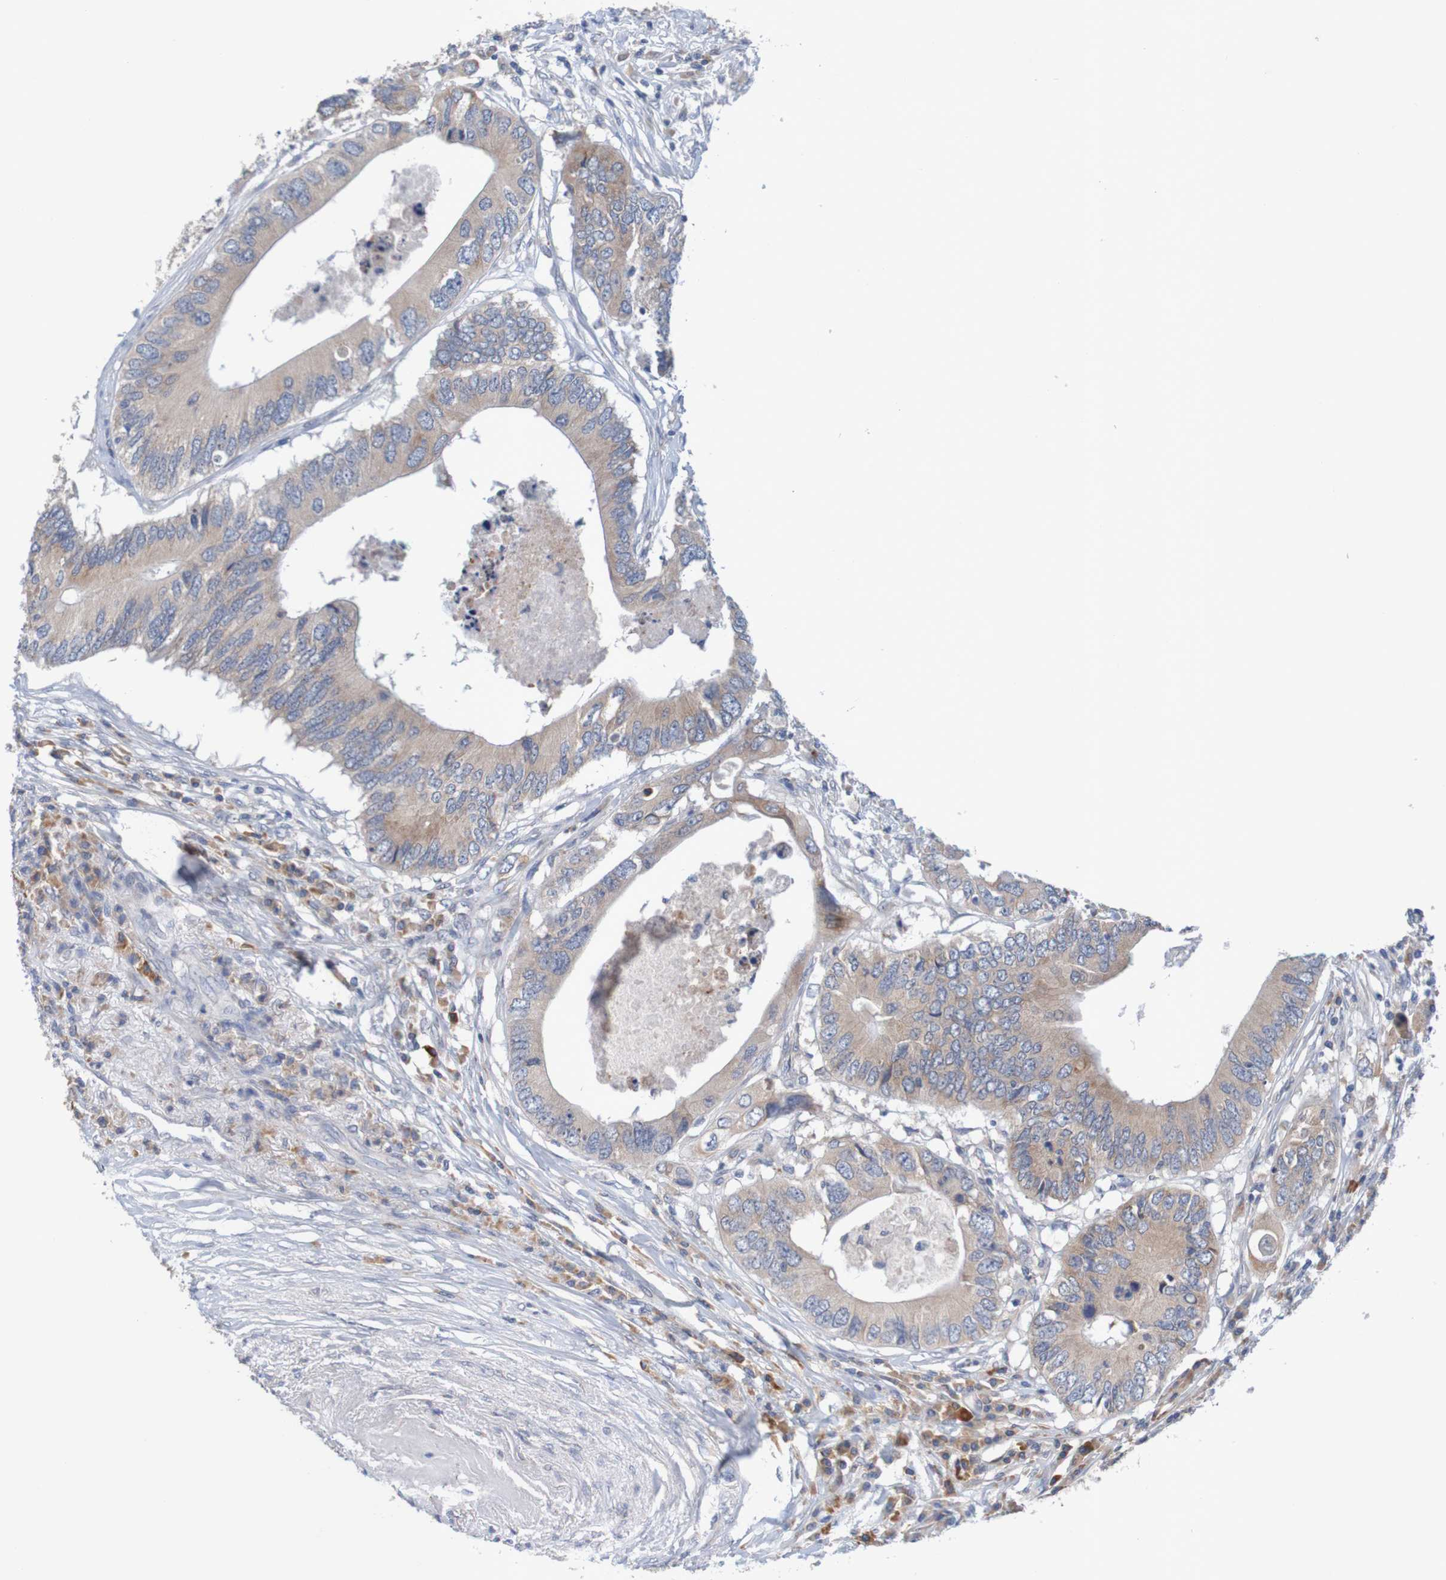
{"staining": {"intensity": "weak", "quantity": ">75%", "location": "cytoplasmic/membranous"}, "tissue": "colorectal cancer", "cell_type": "Tumor cells", "image_type": "cancer", "snomed": [{"axis": "morphology", "description": "Adenocarcinoma, NOS"}, {"axis": "topography", "description": "Colon"}], "caption": "Immunohistochemical staining of human colorectal cancer (adenocarcinoma) demonstrates low levels of weak cytoplasmic/membranous staining in approximately >75% of tumor cells.", "gene": "LTA", "patient": {"sex": "male", "age": 71}}